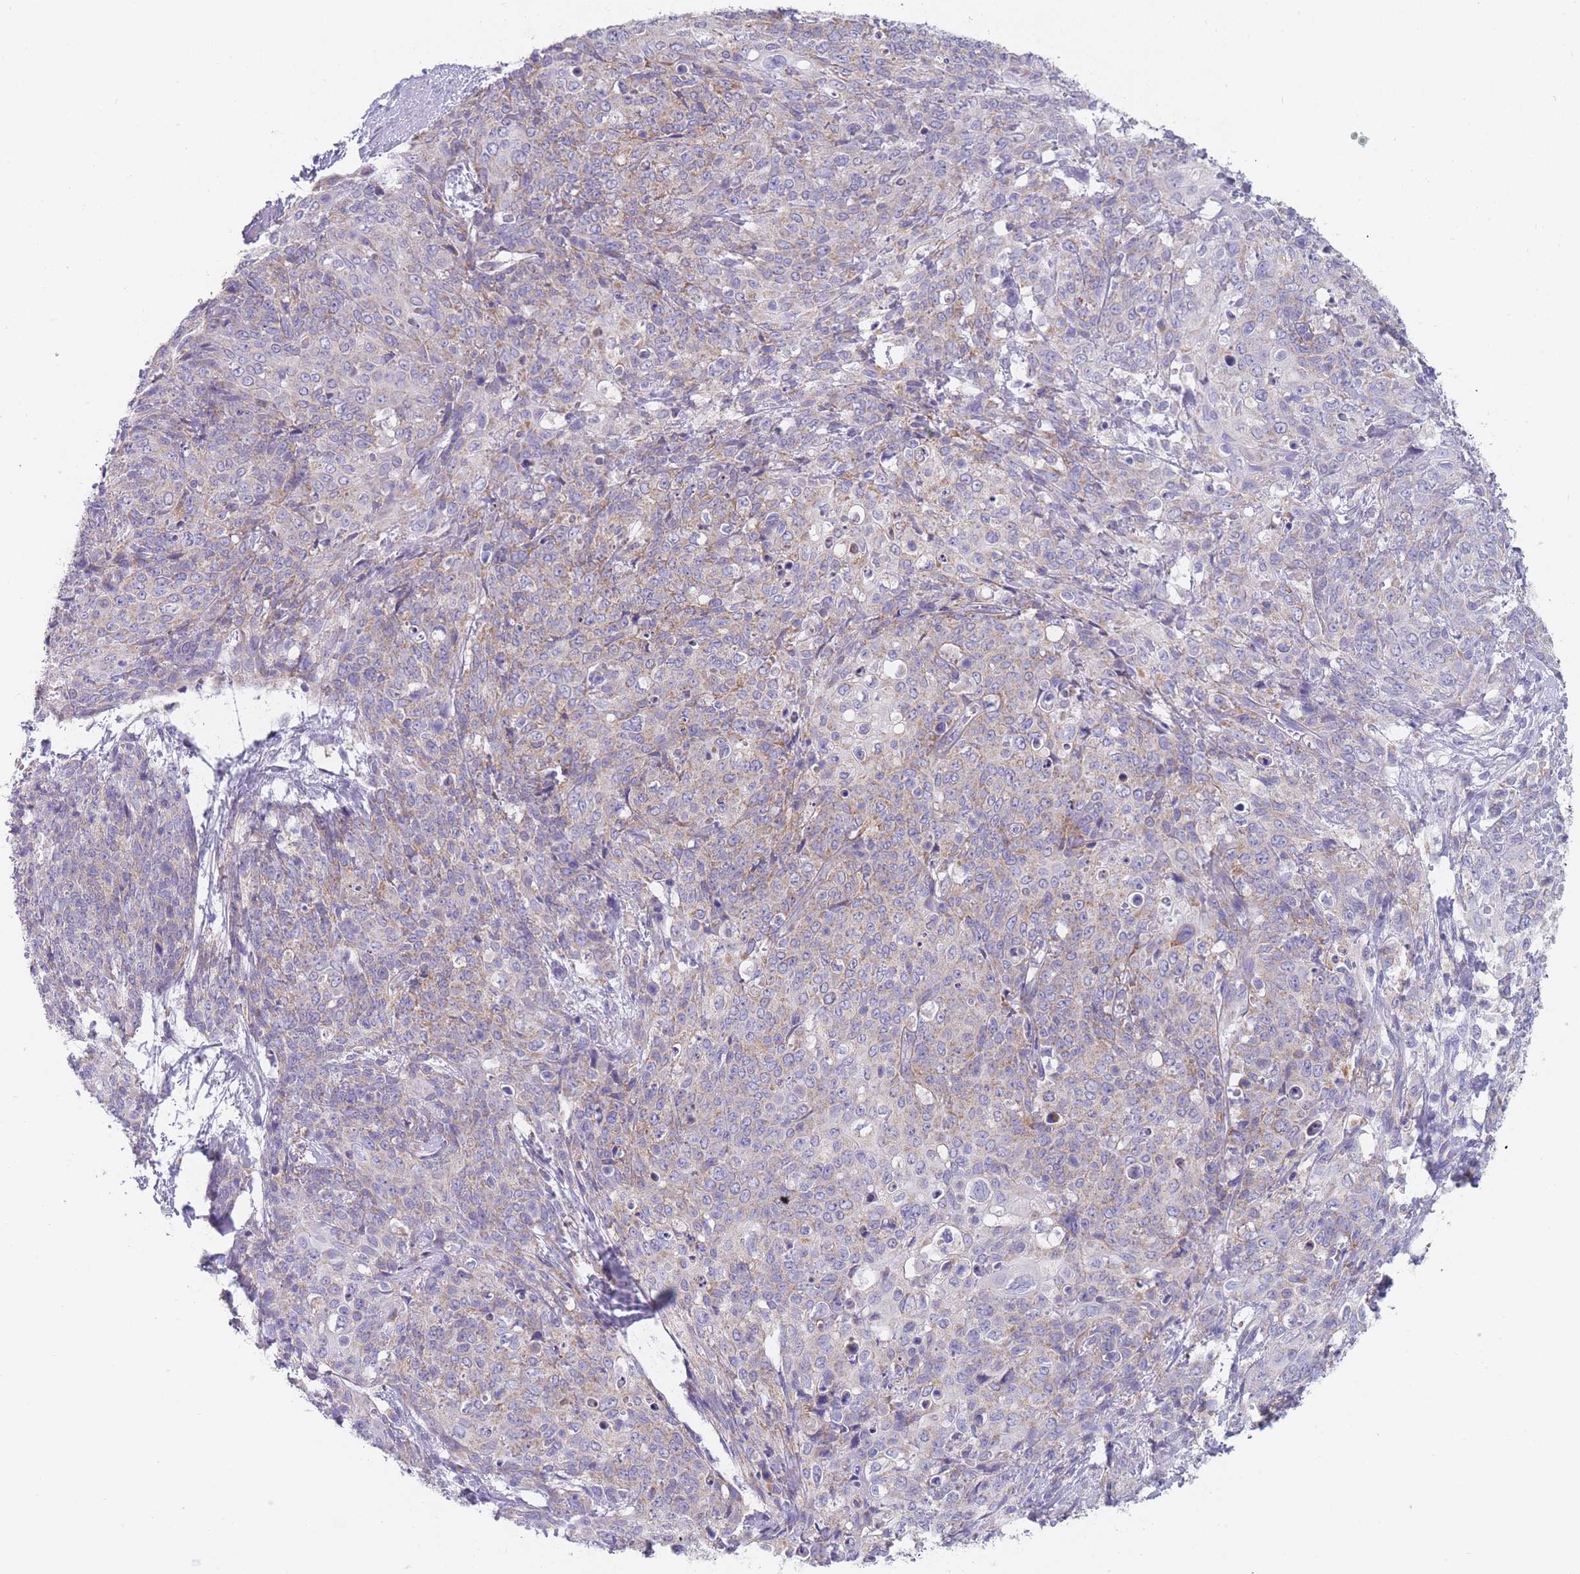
{"staining": {"intensity": "weak", "quantity": "25%-75%", "location": "cytoplasmic/membranous"}, "tissue": "skin cancer", "cell_type": "Tumor cells", "image_type": "cancer", "snomed": [{"axis": "morphology", "description": "Squamous cell carcinoma, NOS"}, {"axis": "topography", "description": "Skin"}, {"axis": "topography", "description": "Vulva"}], "caption": "Skin cancer stained with a brown dye displays weak cytoplasmic/membranous positive expression in about 25%-75% of tumor cells.", "gene": "MRPS14", "patient": {"sex": "female", "age": 85}}